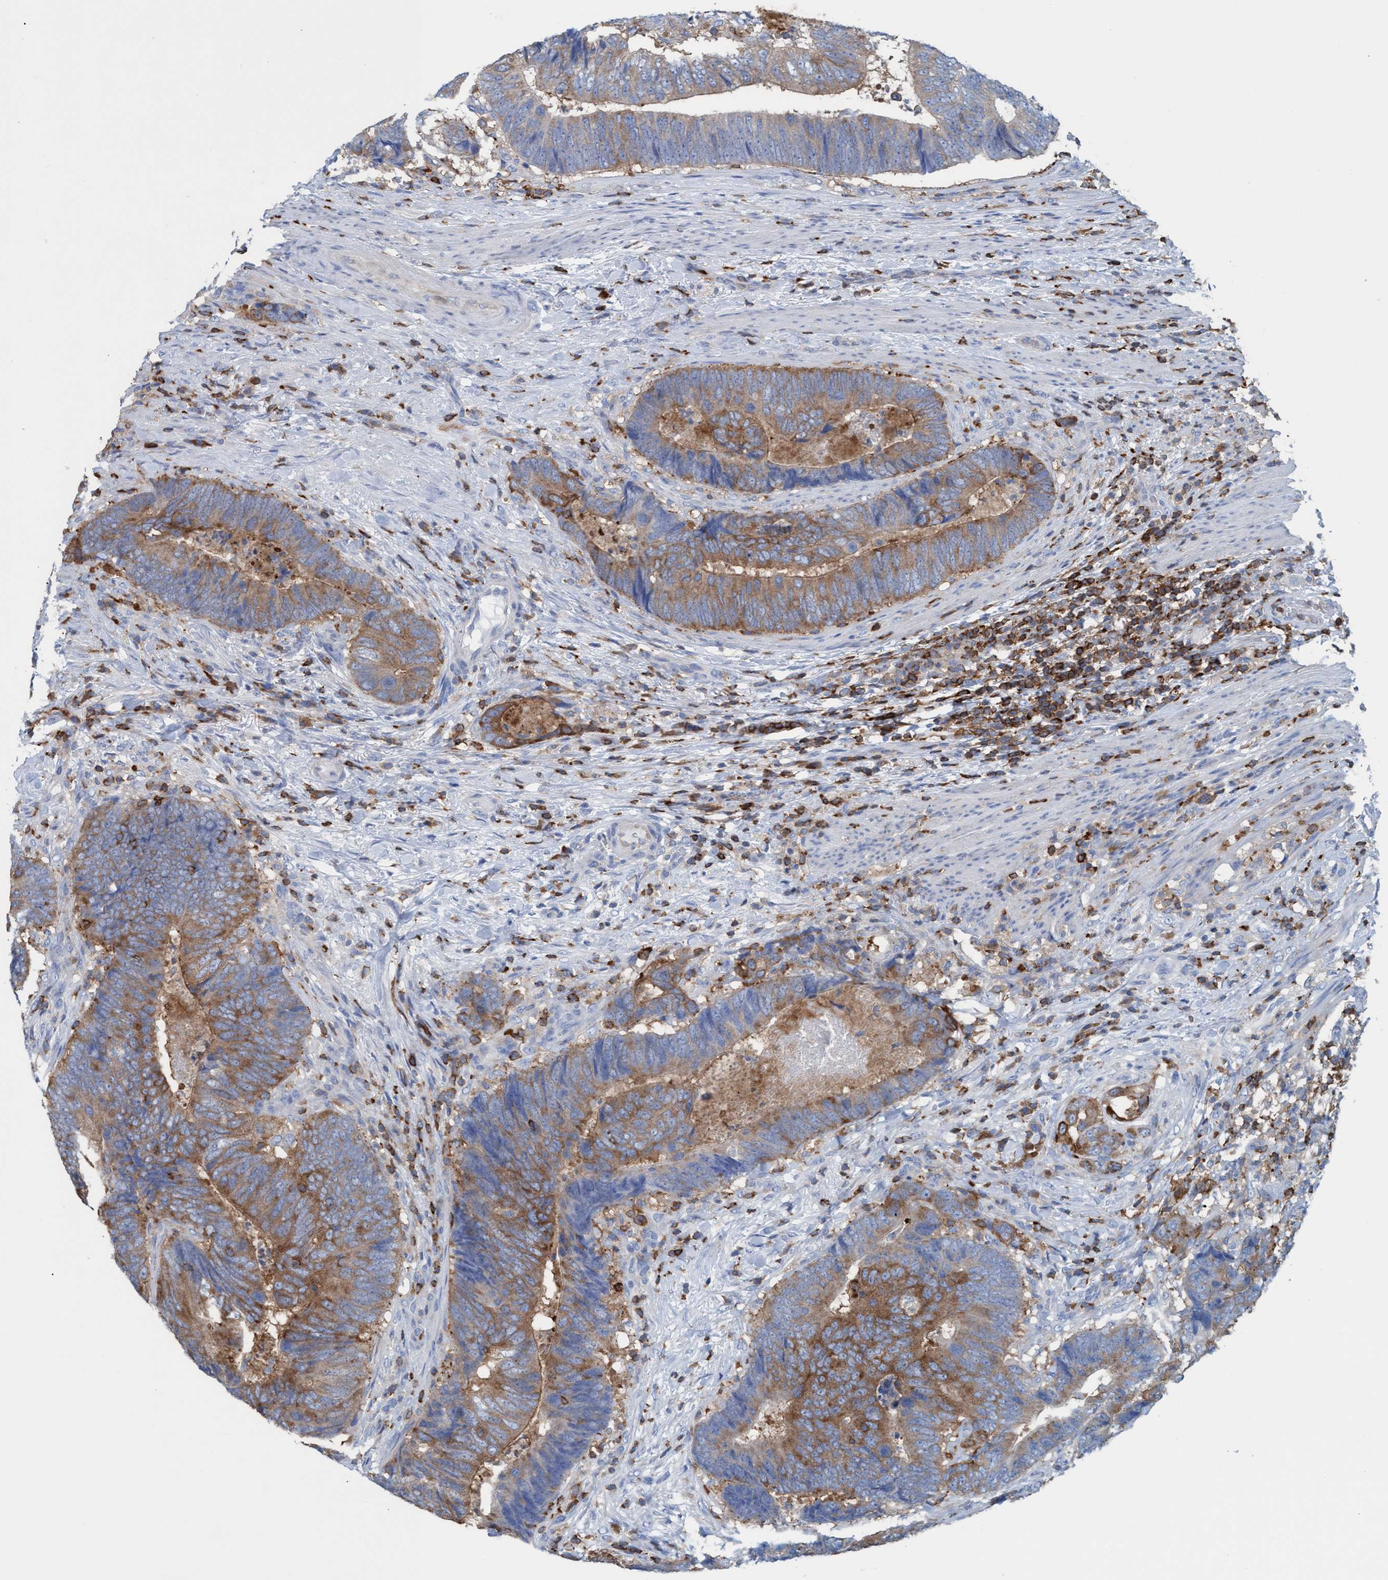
{"staining": {"intensity": "moderate", "quantity": ">75%", "location": "cytoplasmic/membranous"}, "tissue": "colorectal cancer", "cell_type": "Tumor cells", "image_type": "cancer", "snomed": [{"axis": "morphology", "description": "Adenocarcinoma, NOS"}, {"axis": "topography", "description": "Colon"}], "caption": "Moderate cytoplasmic/membranous protein positivity is present in about >75% of tumor cells in colorectal cancer.", "gene": "EZR", "patient": {"sex": "male", "age": 56}}